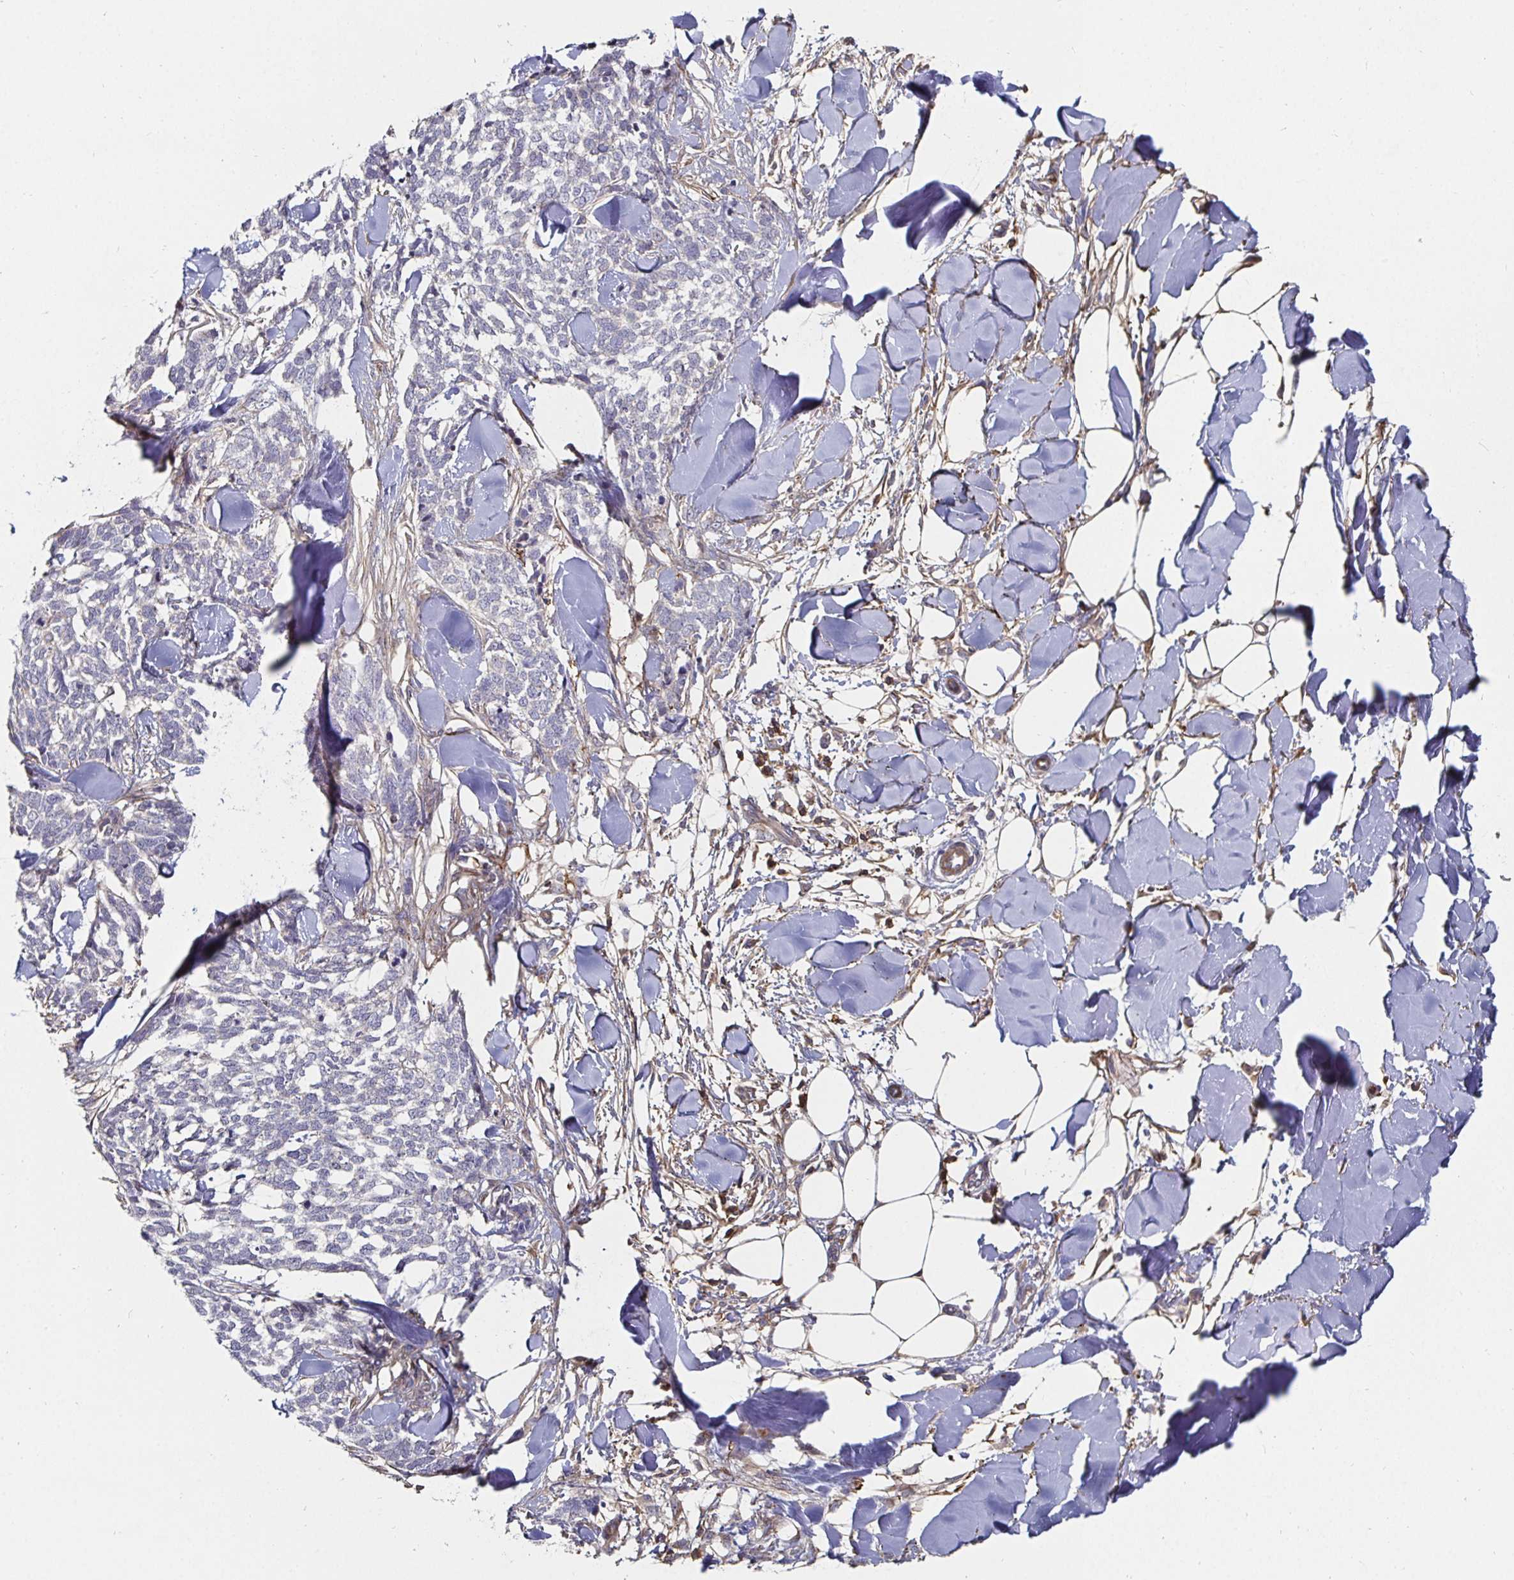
{"staining": {"intensity": "negative", "quantity": "none", "location": "none"}, "tissue": "skin cancer", "cell_type": "Tumor cells", "image_type": "cancer", "snomed": [{"axis": "morphology", "description": "Basal cell carcinoma"}, {"axis": "topography", "description": "Skin"}], "caption": "Human skin cancer stained for a protein using immunohistochemistry (IHC) reveals no expression in tumor cells.", "gene": "GJA4", "patient": {"sex": "female", "age": 59}}